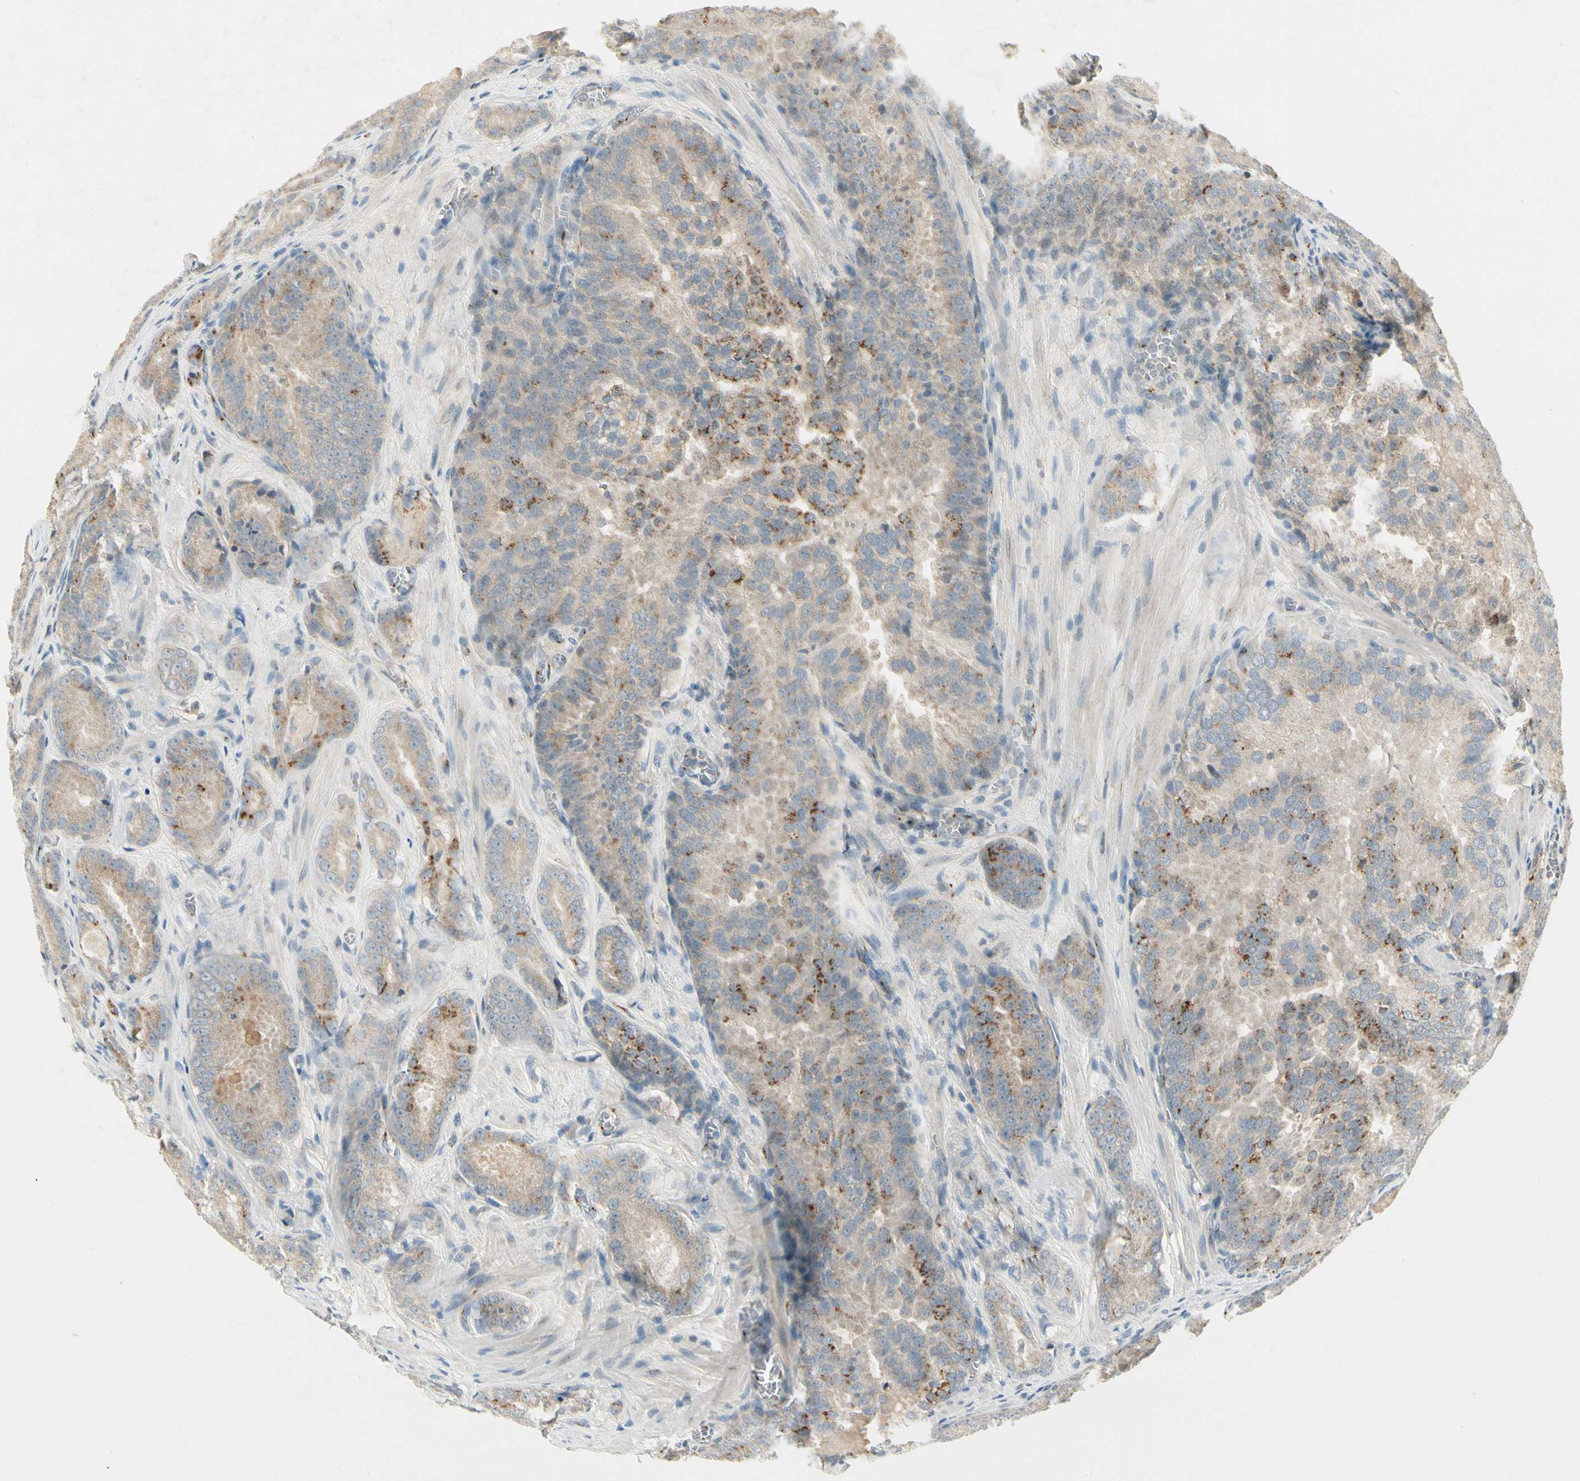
{"staining": {"intensity": "moderate", "quantity": "25%-75%", "location": "cytoplasmic/membranous"}, "tissue": "prostate cancer", "cell_type": "Tumor cells", "image_type": "cancer", "snomed": [{"axis": "morphology", "description": "Adenocarcinoma, High grade"}, {"axis": "topography", "description": "Prostate"}], "caption": "Prostate cancer stained with a protein marker shows moderate staining in tumor cells.", "gene": "MANSC1", "patient": {"sex": "male", "age": 64}}